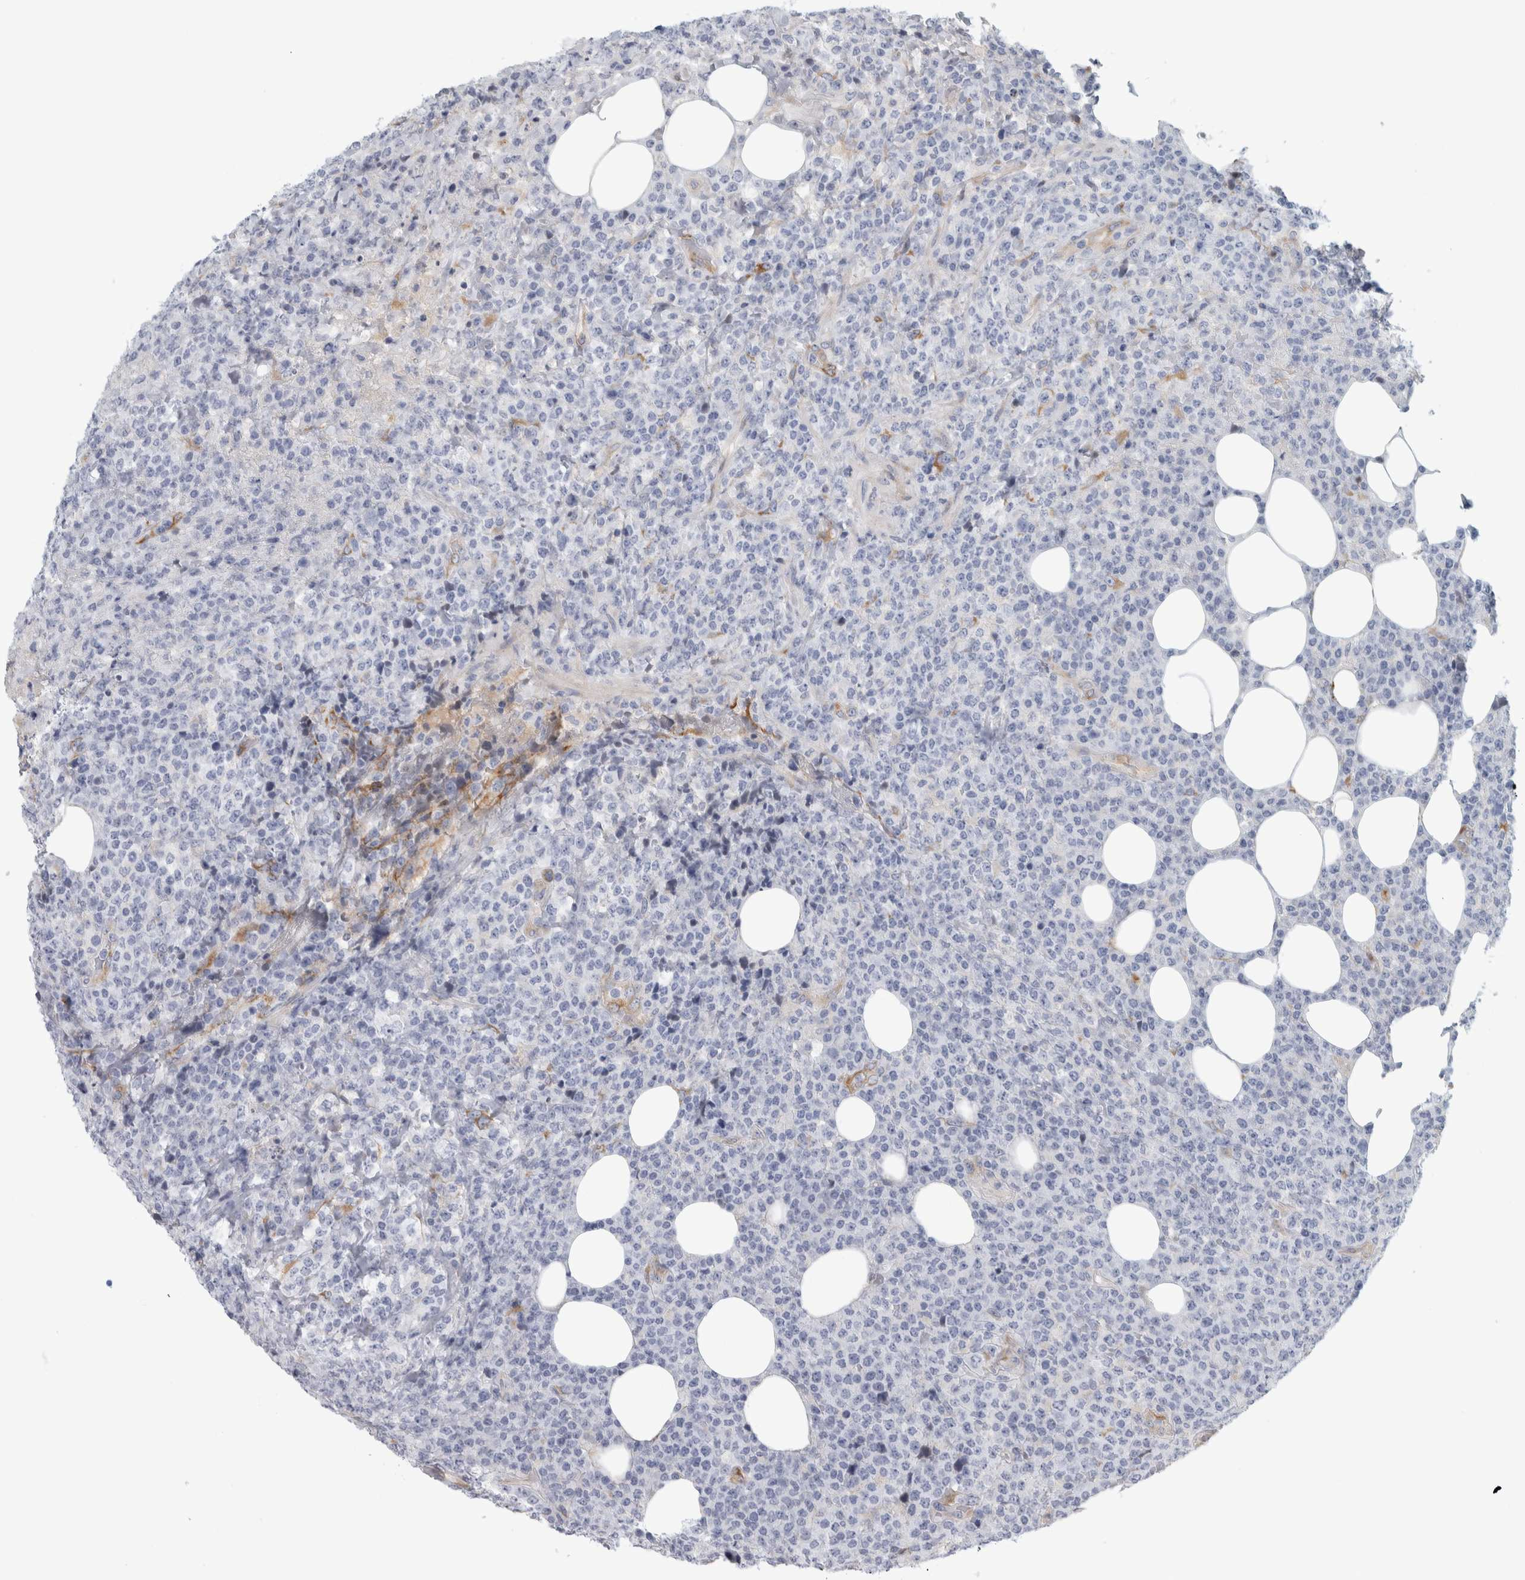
{"staining": {"intensity": "negative", "quantity": "none", "location": "none"}, "tissue": "lymphoma", "cell_type": "Tumor cells", "image_type": "cancer", "snomed": [{"axis": "morphology", "description": "Malignant lymphoma, non-Hodgkin's type, High grade"}, {"axis": "topography", "description": "Lymph node"}], "caption": "IHC image of lymphoma stained for a protein (brown), which shows no expression in tumor cells.", "gene": "B3GNT3", "patient": {"sex": "male", "age": 13}}